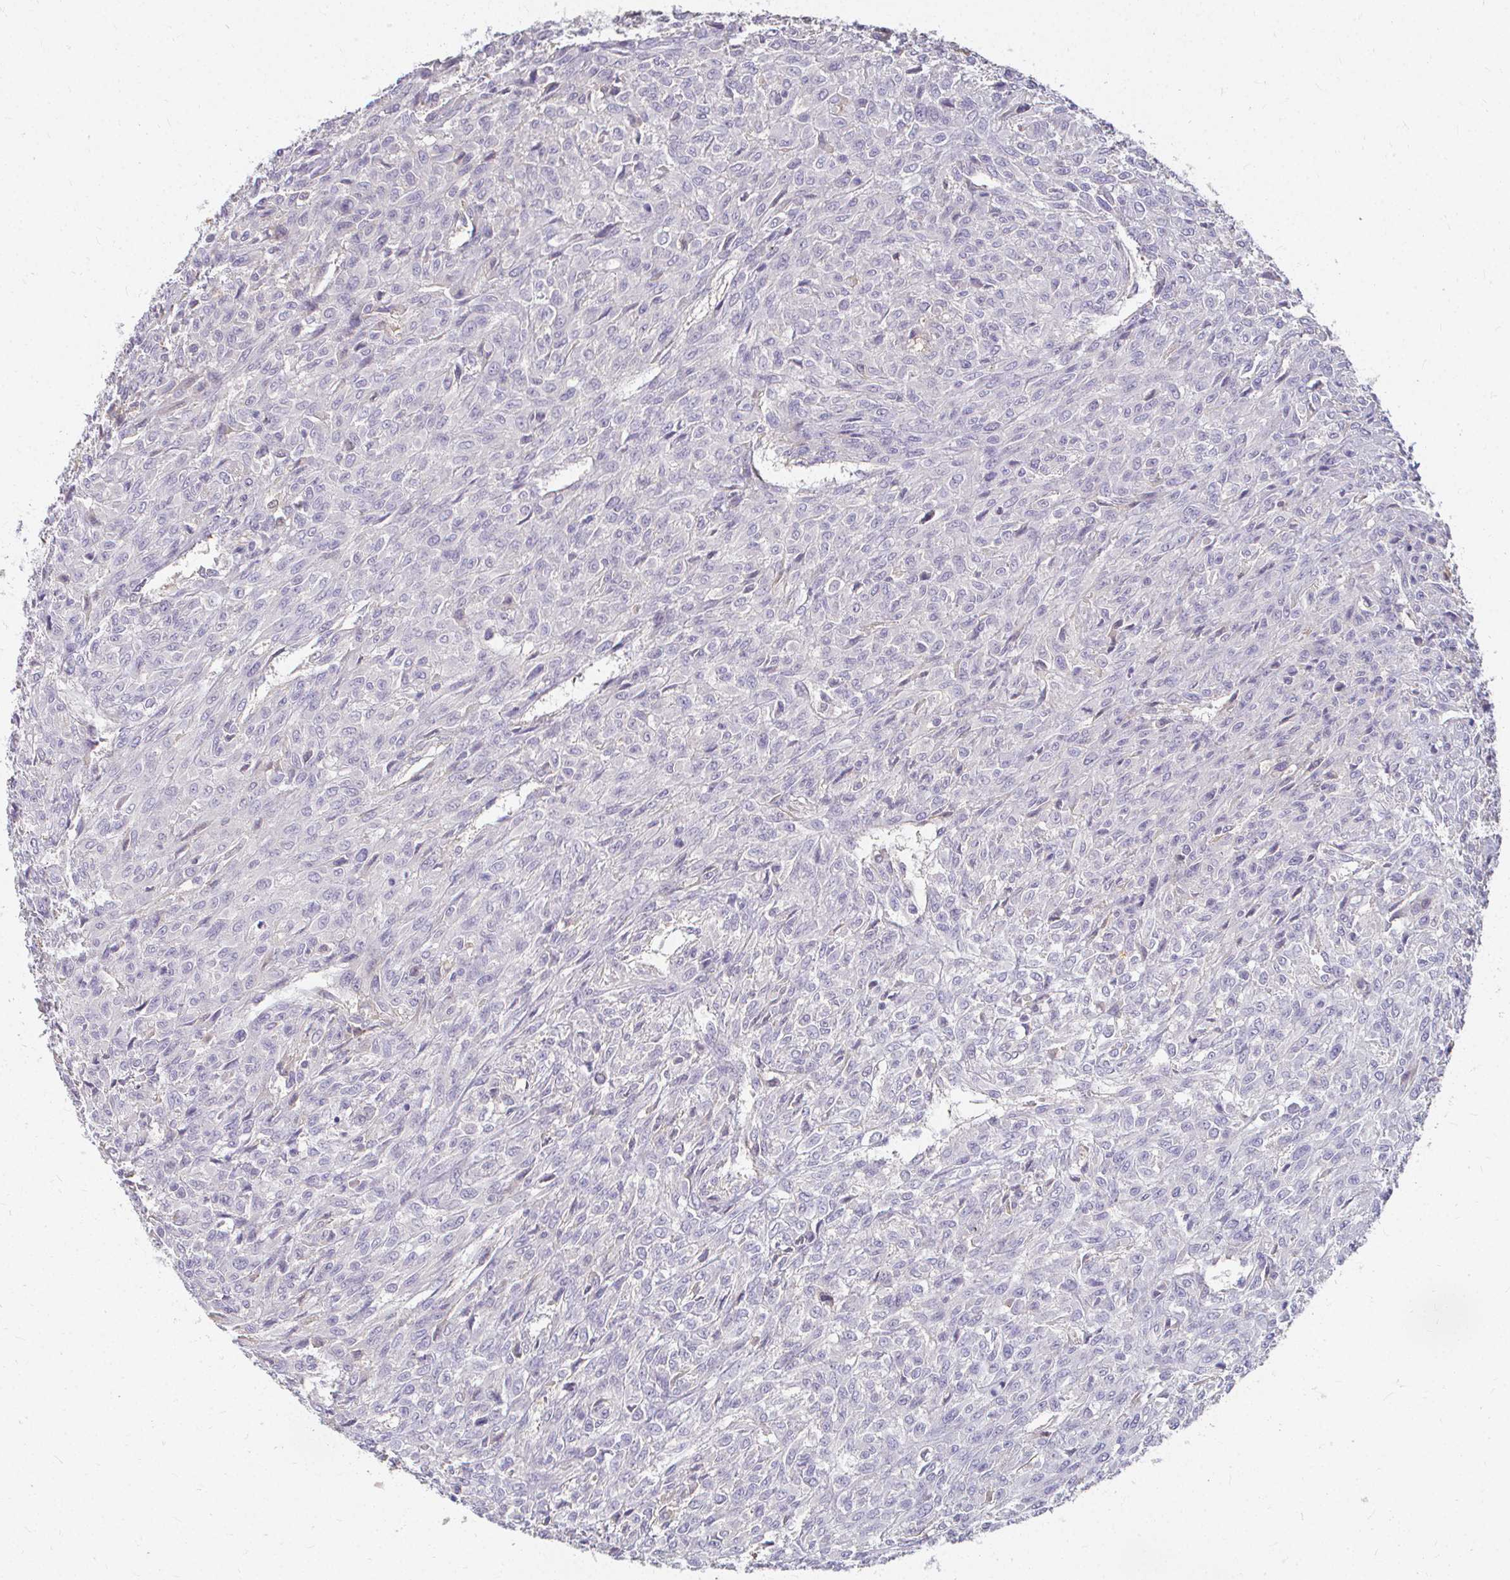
{"staining": {"intensity": "negative", "quantity": "none", "location": "none"}, "tissue": "renal cancer", "cell_type": "Tumor cells", "image_type": "cancer", "snomed": [{"axis": "morphology", "description": "Adenocarcinoma, NOS"}, {"axis": "topography", "description": "Kidney"}], "caption": "Image shows no protein expression in tumor cells of renal cancer (adenocarcinoma) tissue.", "gene": "LOXL4", "patient": {"sex": "male", "age": 58}}